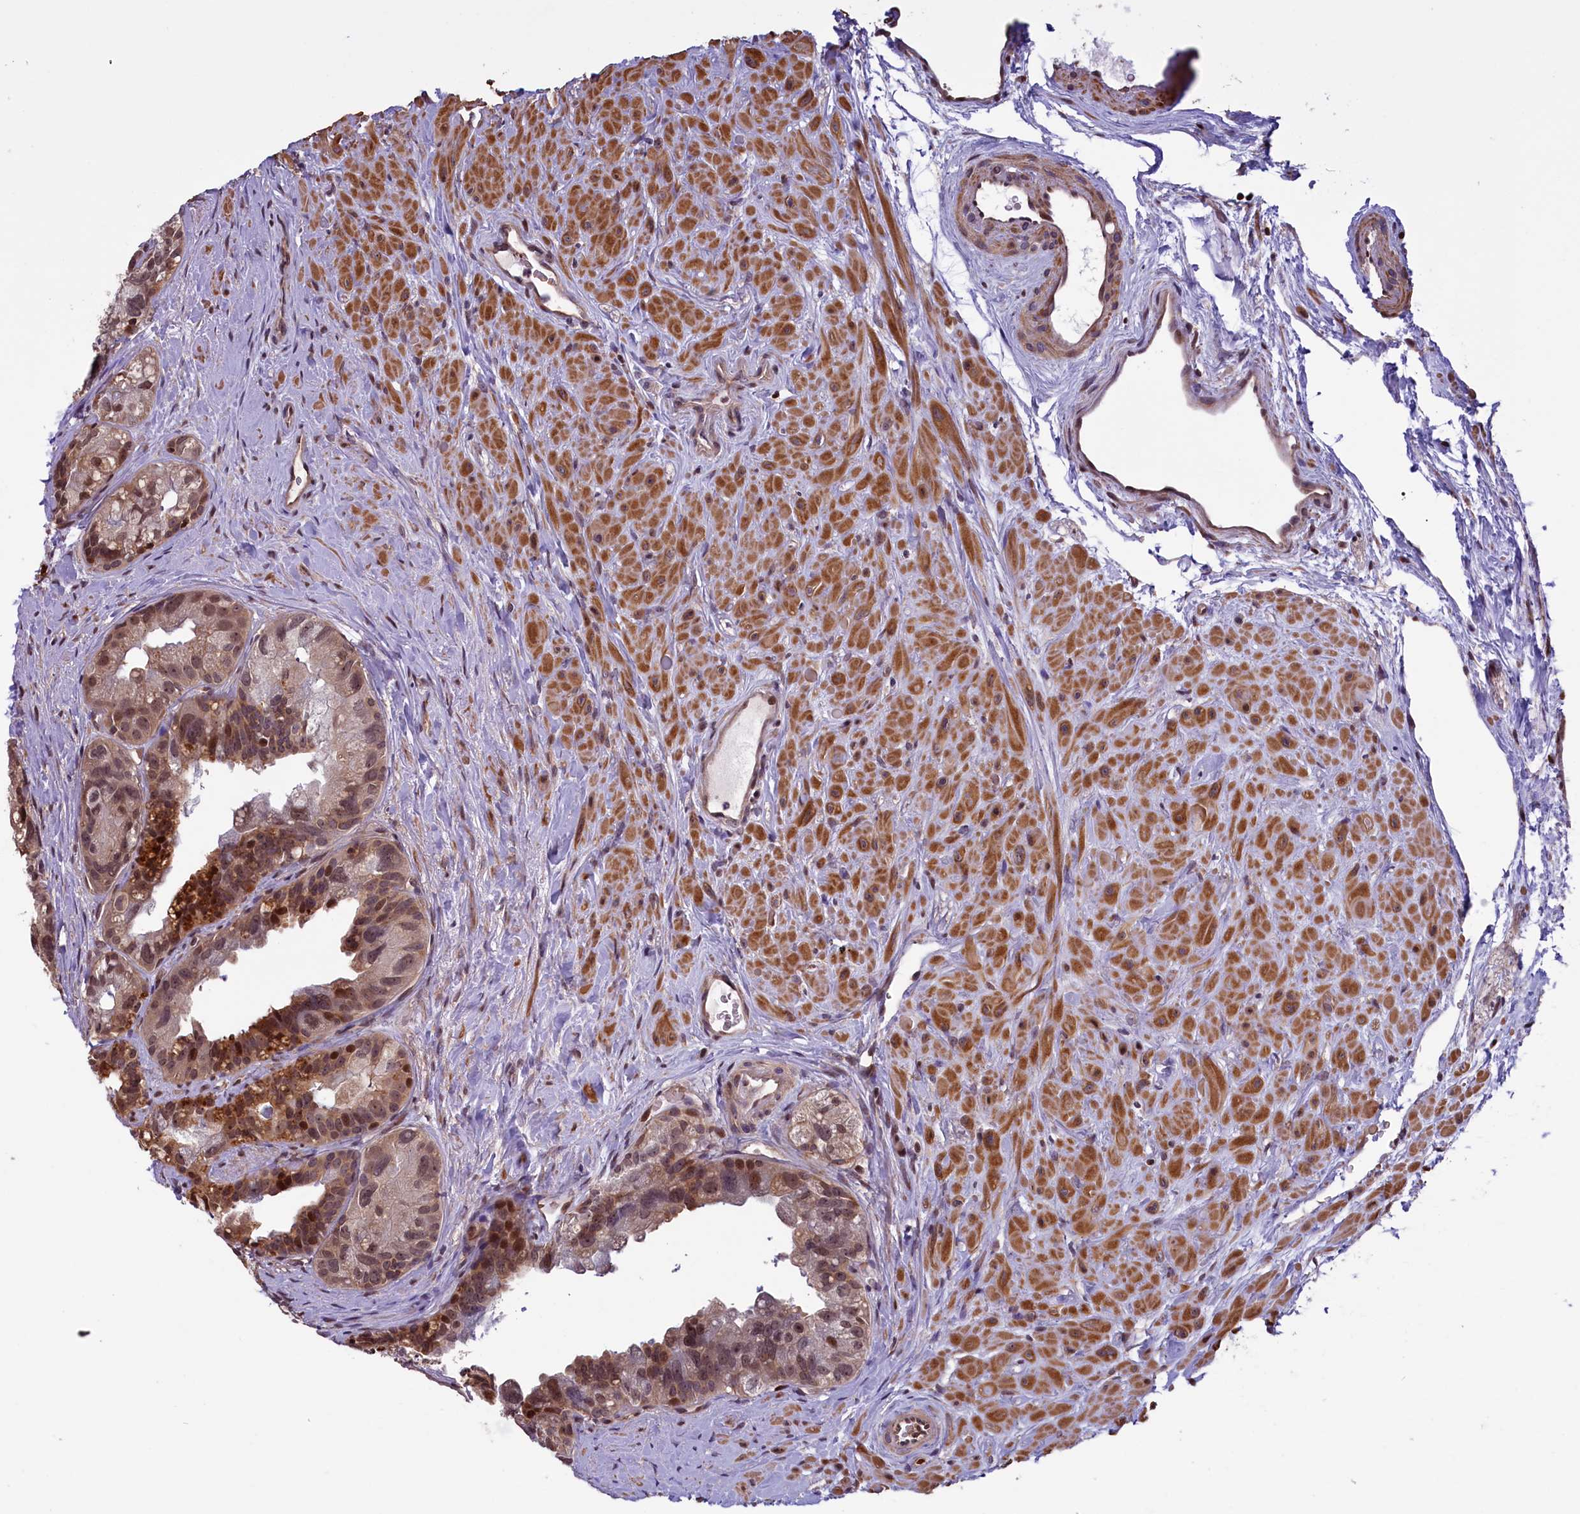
{"staining": {"intensity": "moderate", "quantity": ">75%", "location": "cytoplasmic/membranous,nuclear"}, "tissue": "prostate cancer", "cell_type": "Tumor cells", "image_type": "cancer", "snomed": [{"axis": "morphology", "description": "Normal tissue, NOS"}, {"axis": "morphology", "description": "Adenocarcinoma, Low grade"}, {"axis": "topography", "description": "Prostate"}], "caption": "Human prostate cancer stained for a protein (brown) exhibits moderate cytoplasmic/membranous and nuclear positive staining in approximately >75% of tumor cells.", "gene": "SHFL", "patient": {"sex": "male", "age": 72}}